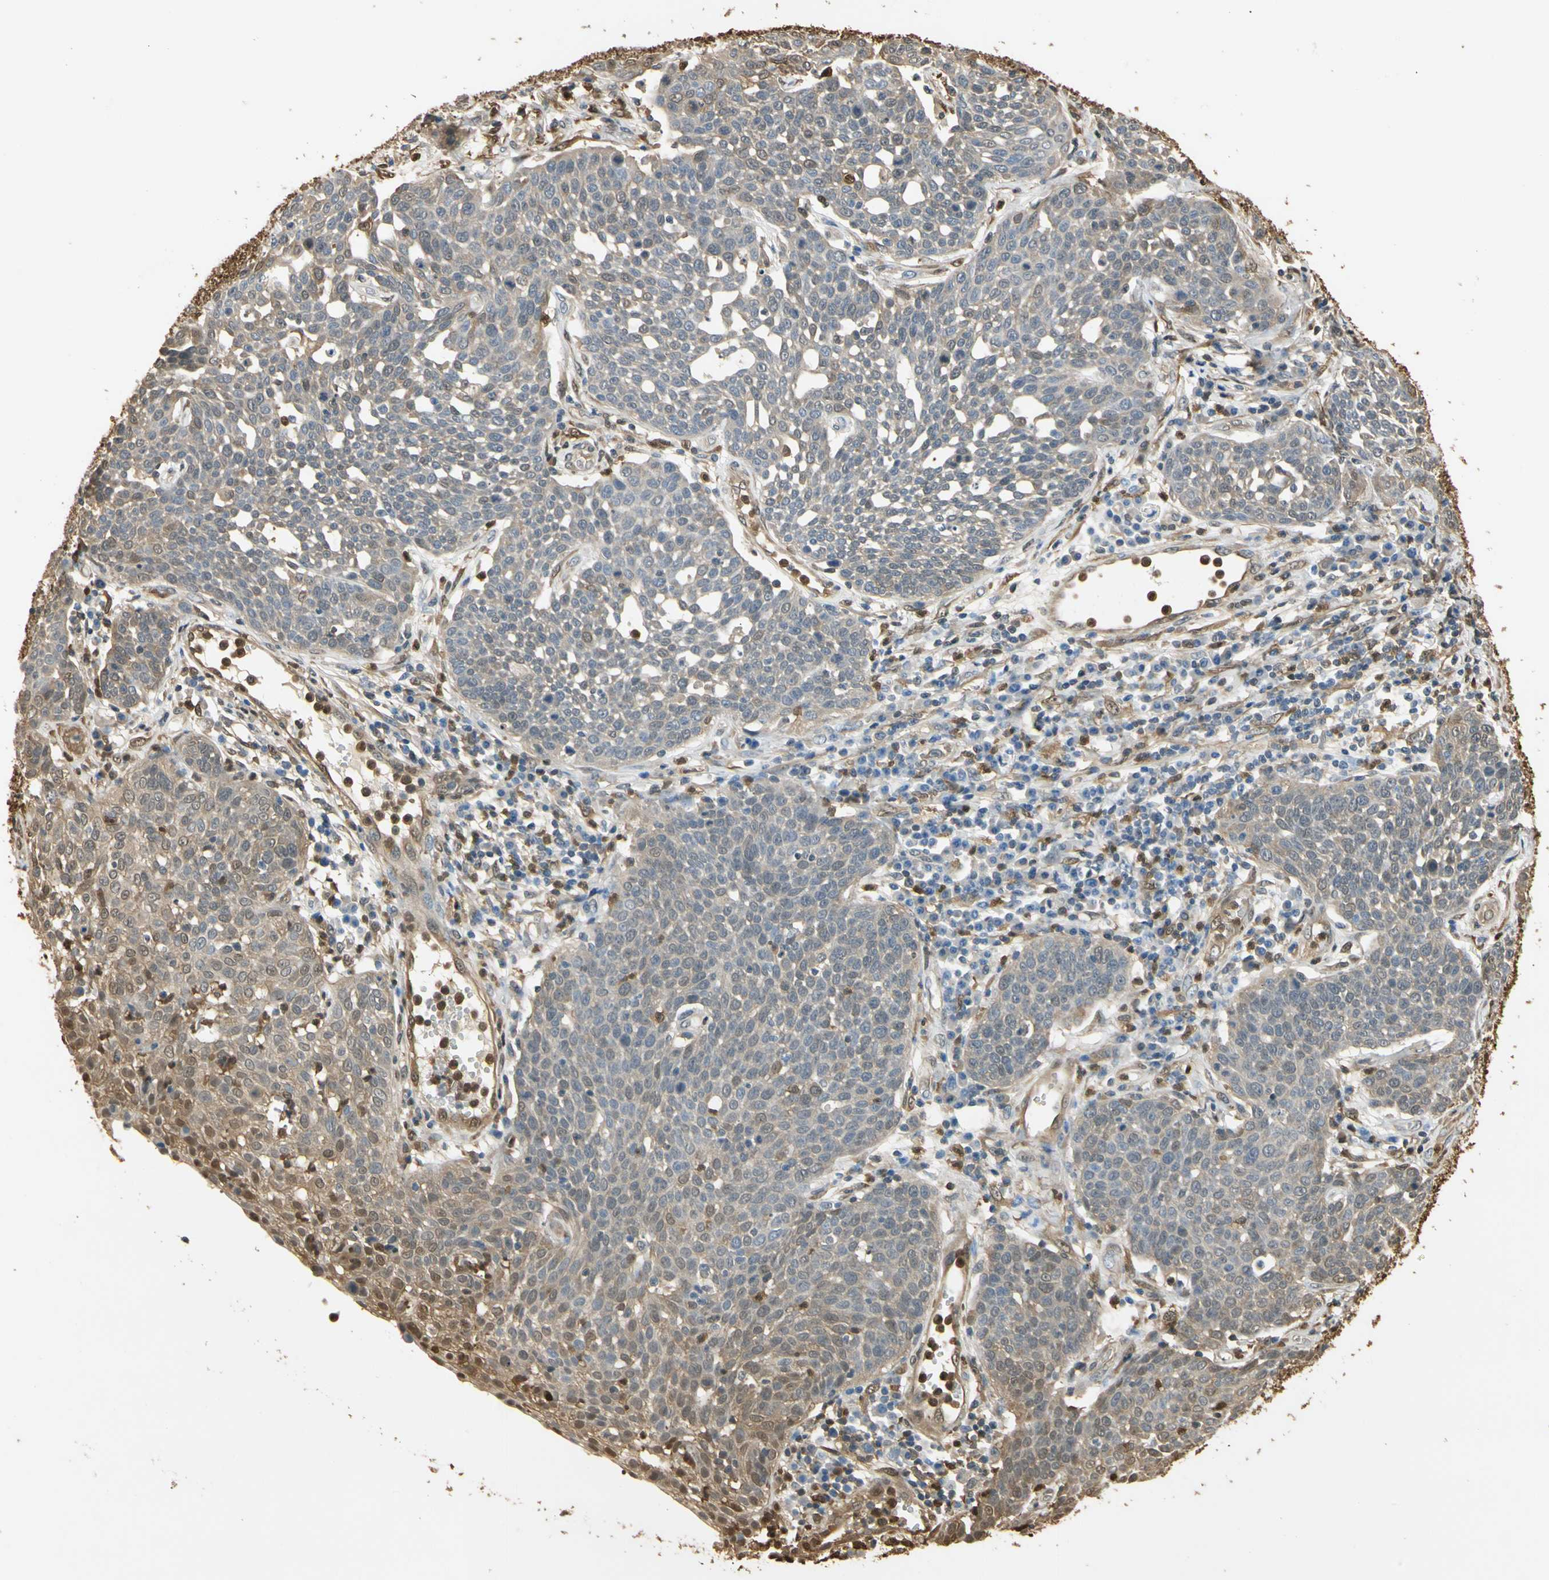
{"staining": {"intensity": "moderate", "quantity": "25%-75%", "location": "cytoplasmic/membranous,nuclear"}, "tissue": "cervical cancer", "cell_type": "Tumor cells", "image_type": "cancer", "snomed": [{"axis": "morphology", "description": "Squamous cell carcinoma, NOS"}, {"axis": "topography", "description": "Cervix"}], "caption": "Tumor cells reveal medium levels of moderate cytoplasmic/membranous and nuclear expression in about 25%-75% of cells in human squamous cell carcinoma (cervical).", "gene": "S100A6", "patient": {"sex": "female", "age": 34}}